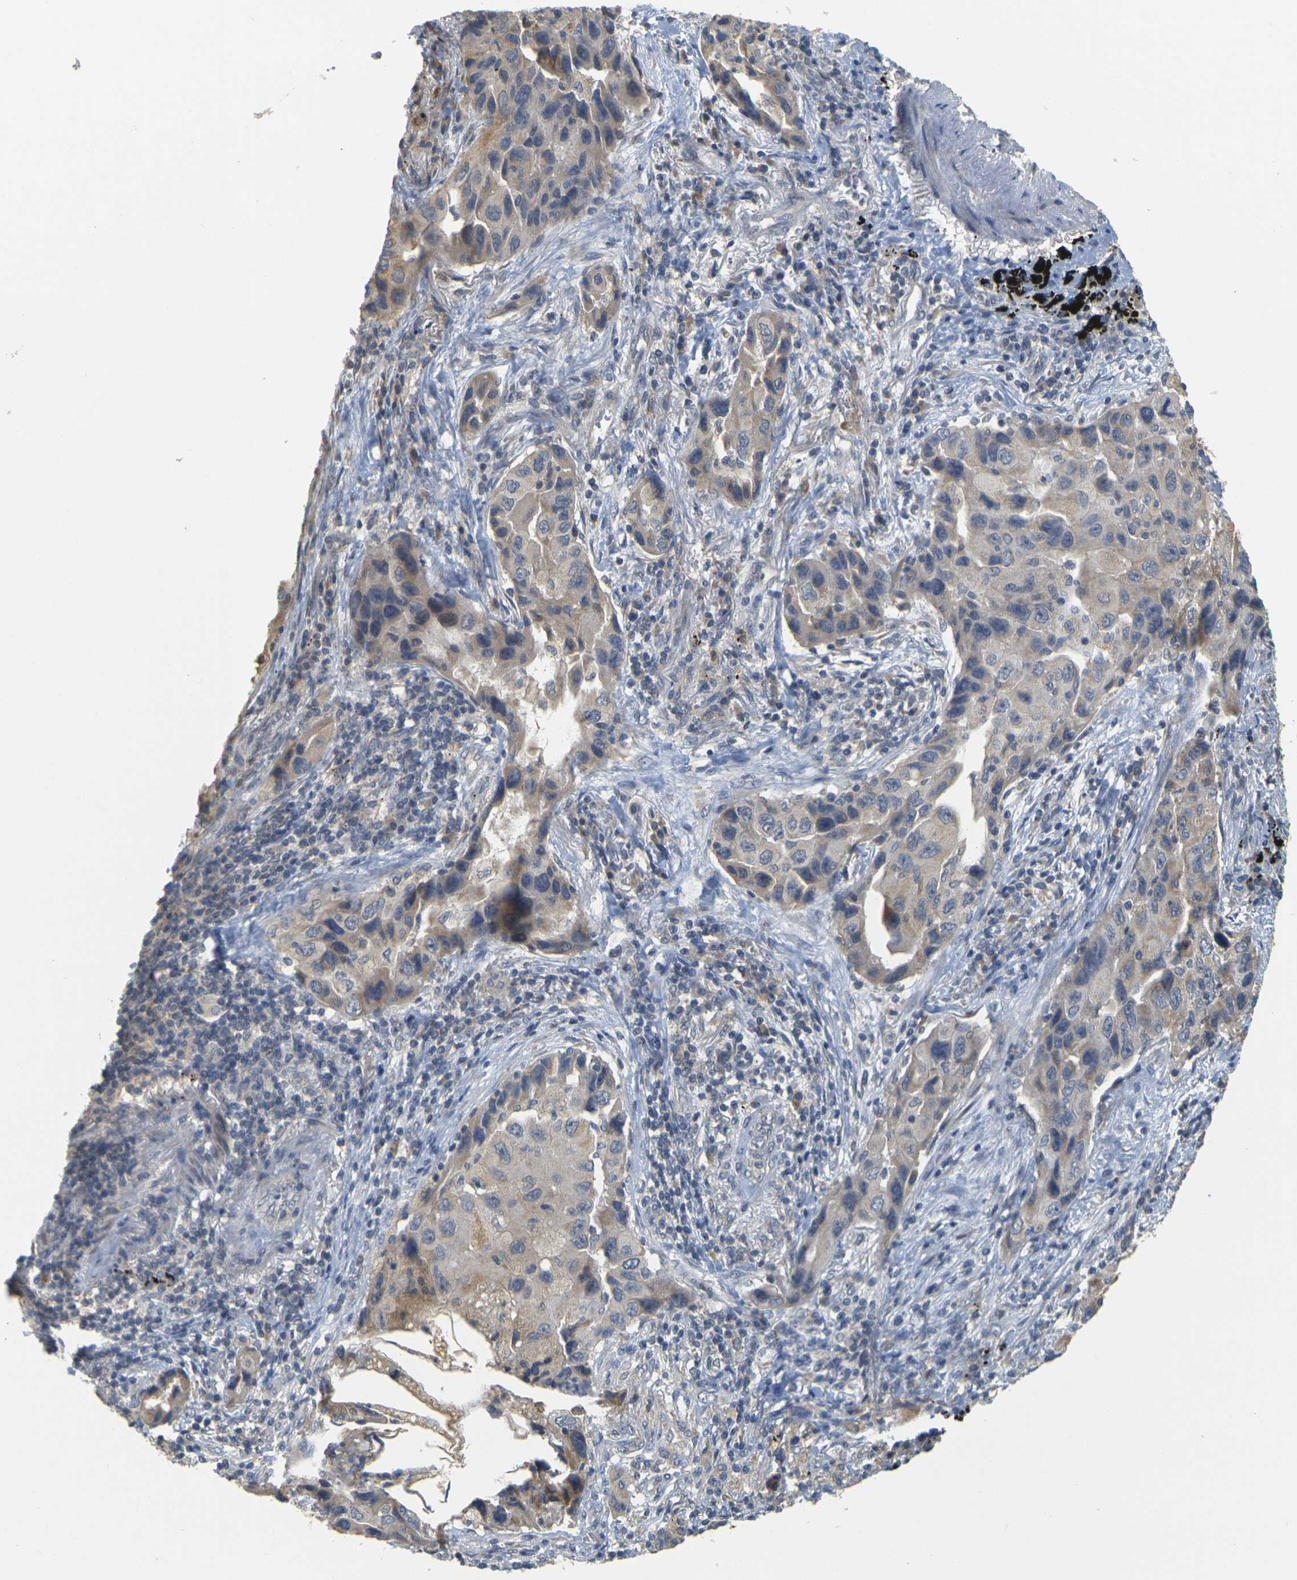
{"staining": {"intensity": "weak", "quantity": ">75%", "location": "cytoplasmic/membranous"}, "tissue": "lung cancer", "cell_type": "Tumor cells", "image_type": "cancer", "snomed": [{"axis": "morphology", "description": "Adenocarcinoma, NOS"}, {"axis": "topography", "description": "Lung"}], "caption": "IHC of human adenocarcinoma (lung) exhibits low levels of weak cytoplasmic/membranous staining in approximately >75% of tumor cells.", "gene": "GDAP1", "patient": {"sex": "female", "age": 65}}